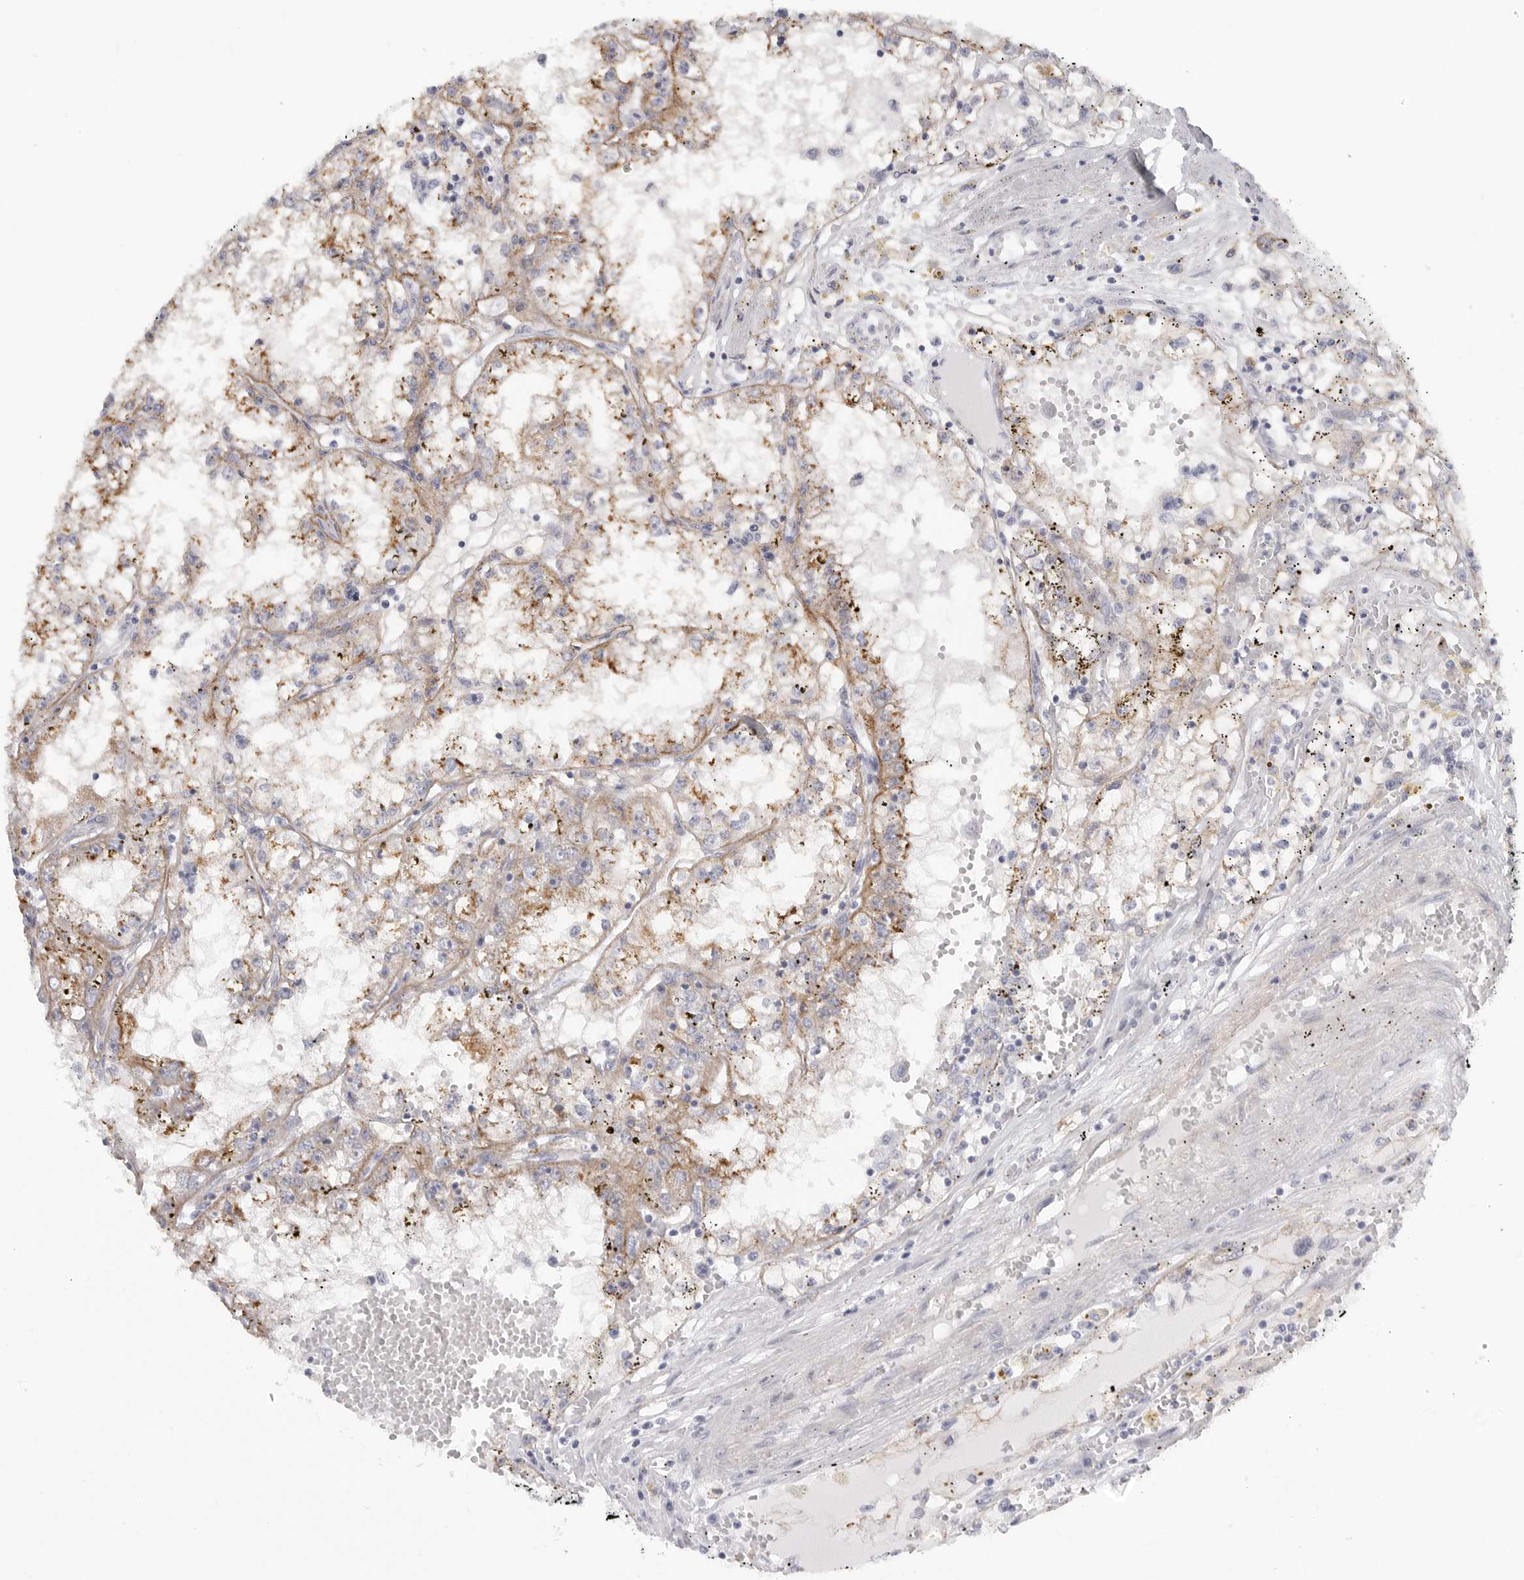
{"staining": {"intensity": "moderate", "quantity": ">75%", "location": "cytoplasmic/membranous"}, "tissue": "renal cancer", "cell_type": "Tumor cells", "image_type": "cancer", "snomed": [{"axis": "morphology", "description": "Adenocarcinoma, NOS"}, {"axis": "topography", "description": "Kidney"}], "caption": "The micrograph shows a brown stain indicating the presence of a protein in the cytoplasmic/membranous of tumor cells in renal adenocarcinoma. Nuclei are stained in blue.", "gene": "TNR", "patient": {"sex": "male", "age": 56}}